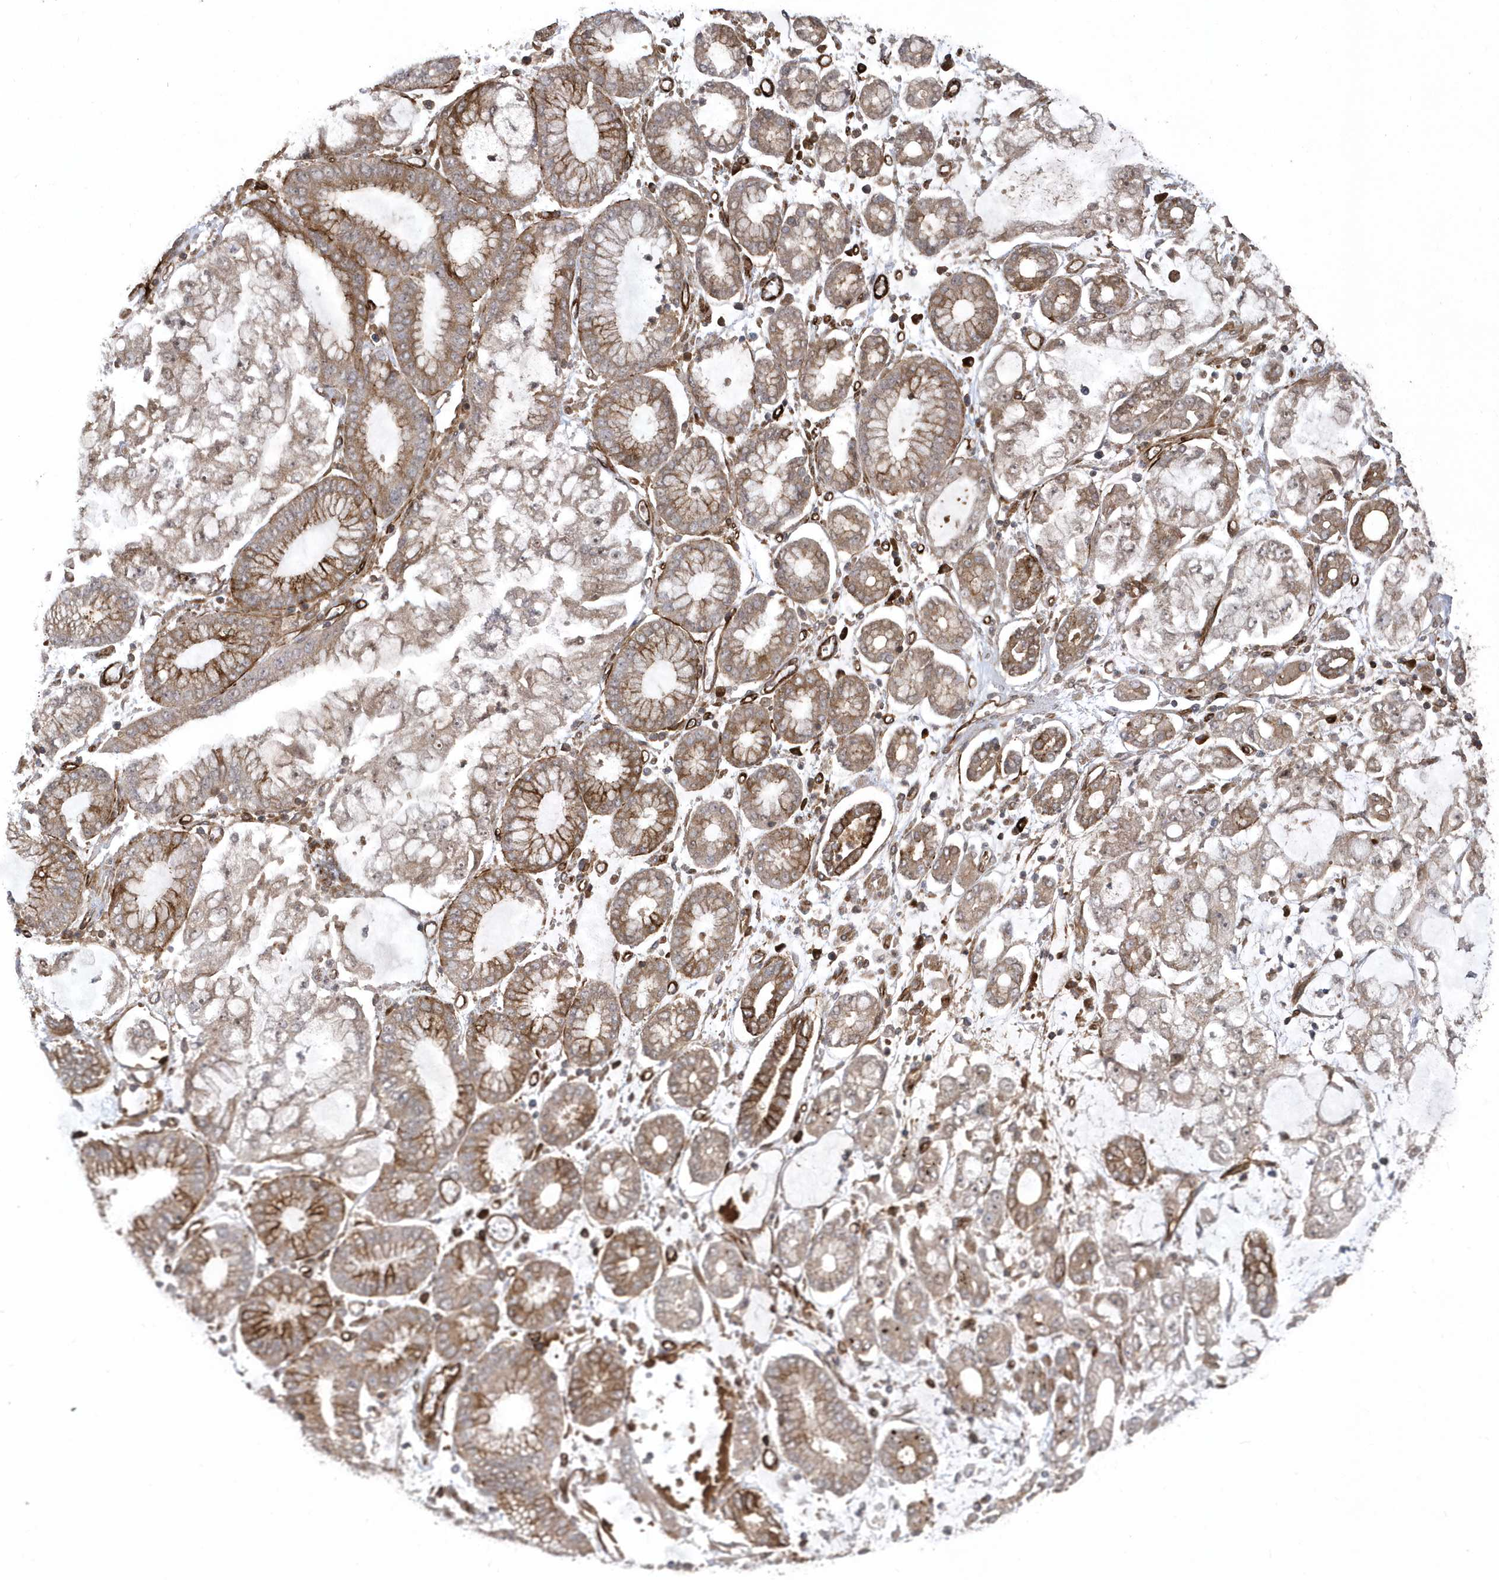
{"staining": {"intensity": "moderate", "quantity": "25%-75%", "location": "cytoplasmic/membranous"}, "tissue": "stomach cancer", "cell_type": "Tumor cells", "image_type": "cancer", "snomed": [{"axis": "morphology", "description": "Adenocarcinoma, NOS"}, {"axis": "topography", "description": "Stomach"}], "caption": "Stomach cancer (adenocarcinoma) stained with immunohistochemistry (IHC) exhibits moderate cytoplasmic/membranous expression in approximately 25%-75% of tumor cells. (IHC, brightfield microscopy, high magnification).", "gene": "HERPUD1", "patient": {"sex": "male", "age": 76}}